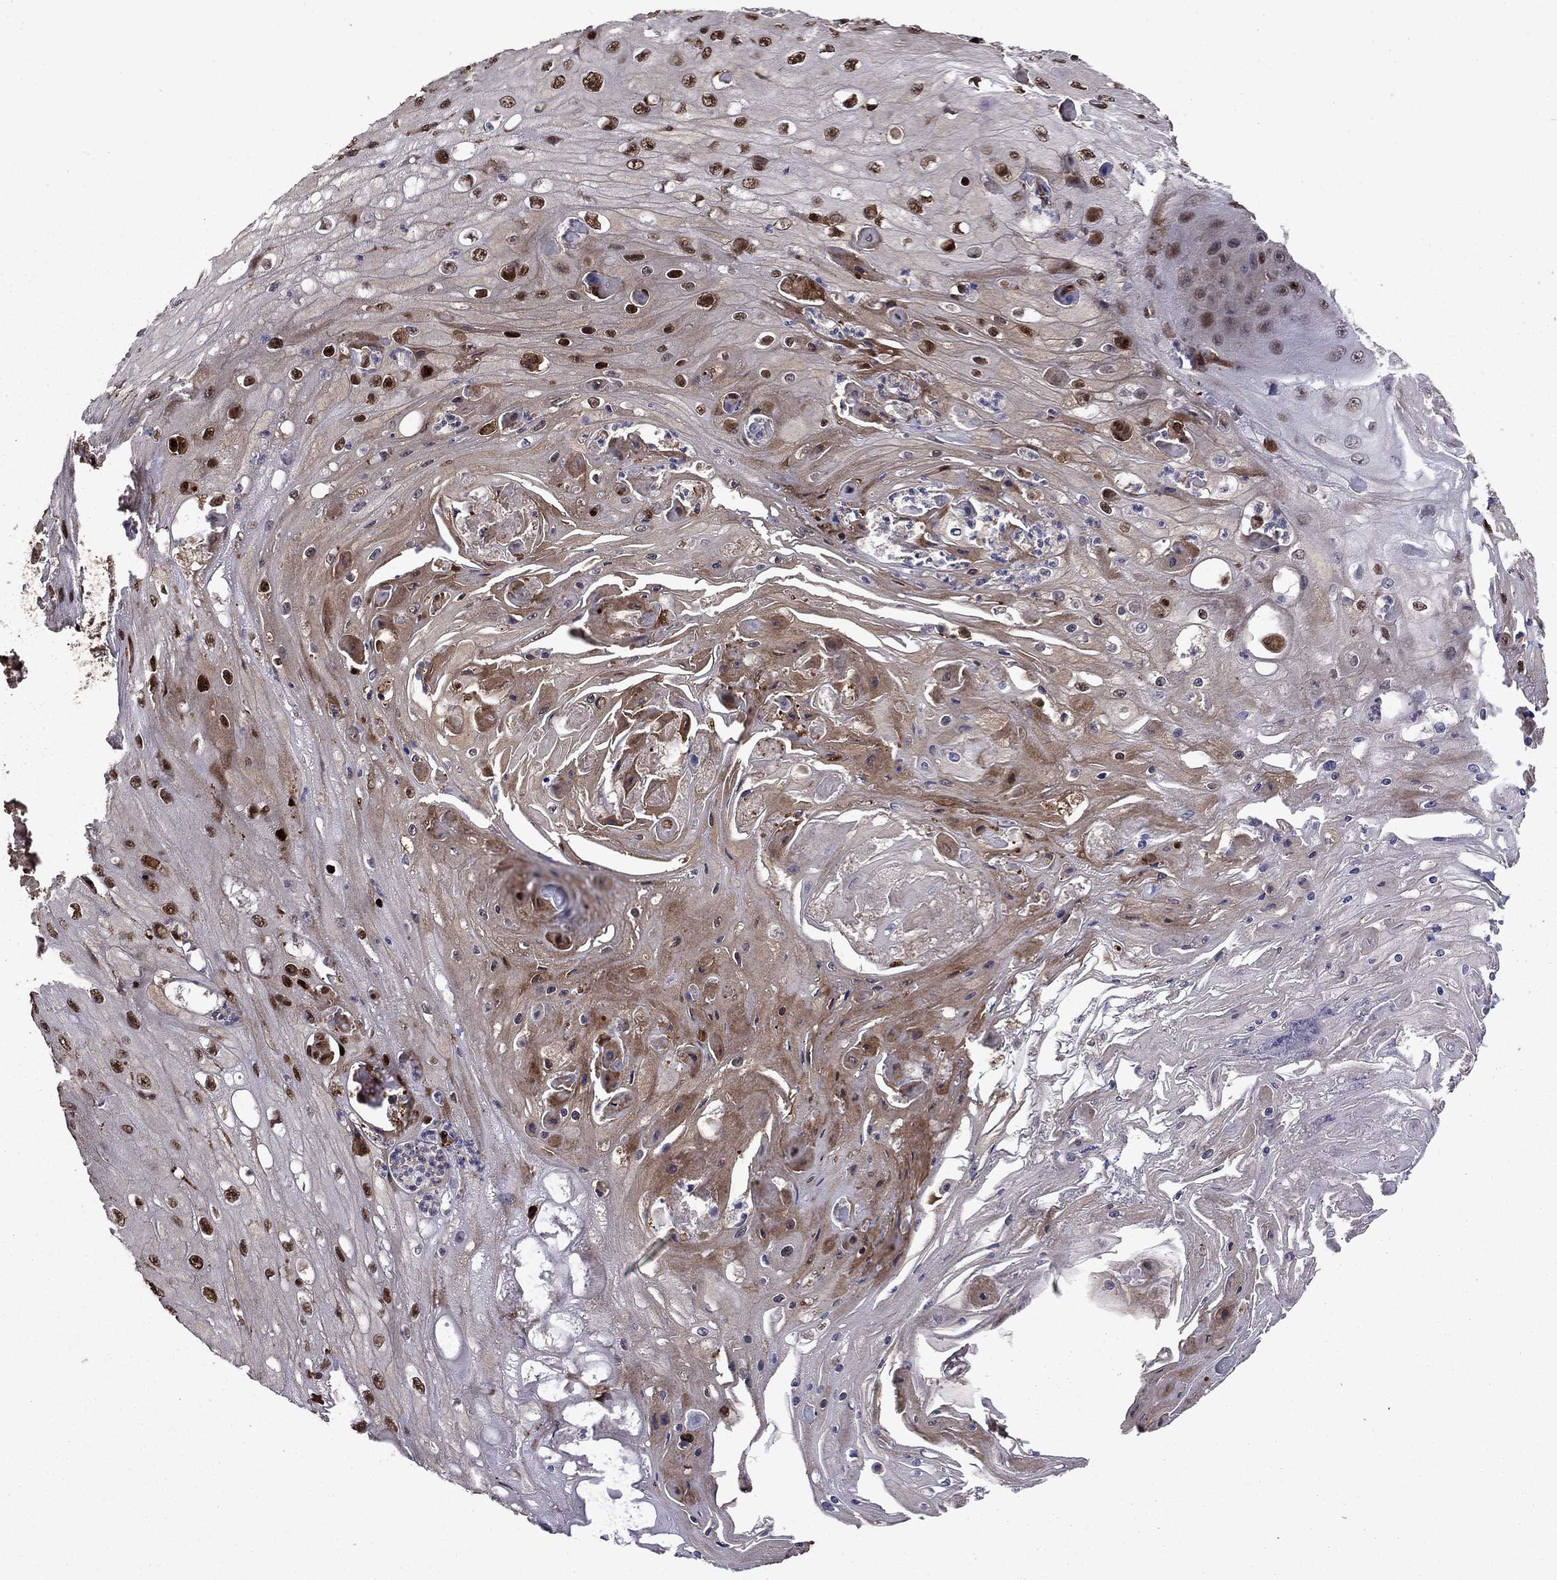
{"staining": {"intensity": "strong", "quantity": "25%-75%", "location": "nuclear"}, "tissue": "skin cancer", "cell_type": "Tumor cells", "image_type": "cancer", "snomed": [{"axis": "morphology", "description": "Squamous cell carcinoma, NOS"}, {"axis": "topography", "description": "Skin"}], "caption": "Immunohistochemical staining of human skin squamous cell carcinoma displays strong nuclear protein staining in about 25%-75% of tumor cells.", "gene": "APPBP2", "patient": {"sex": "male", "age": 70}}